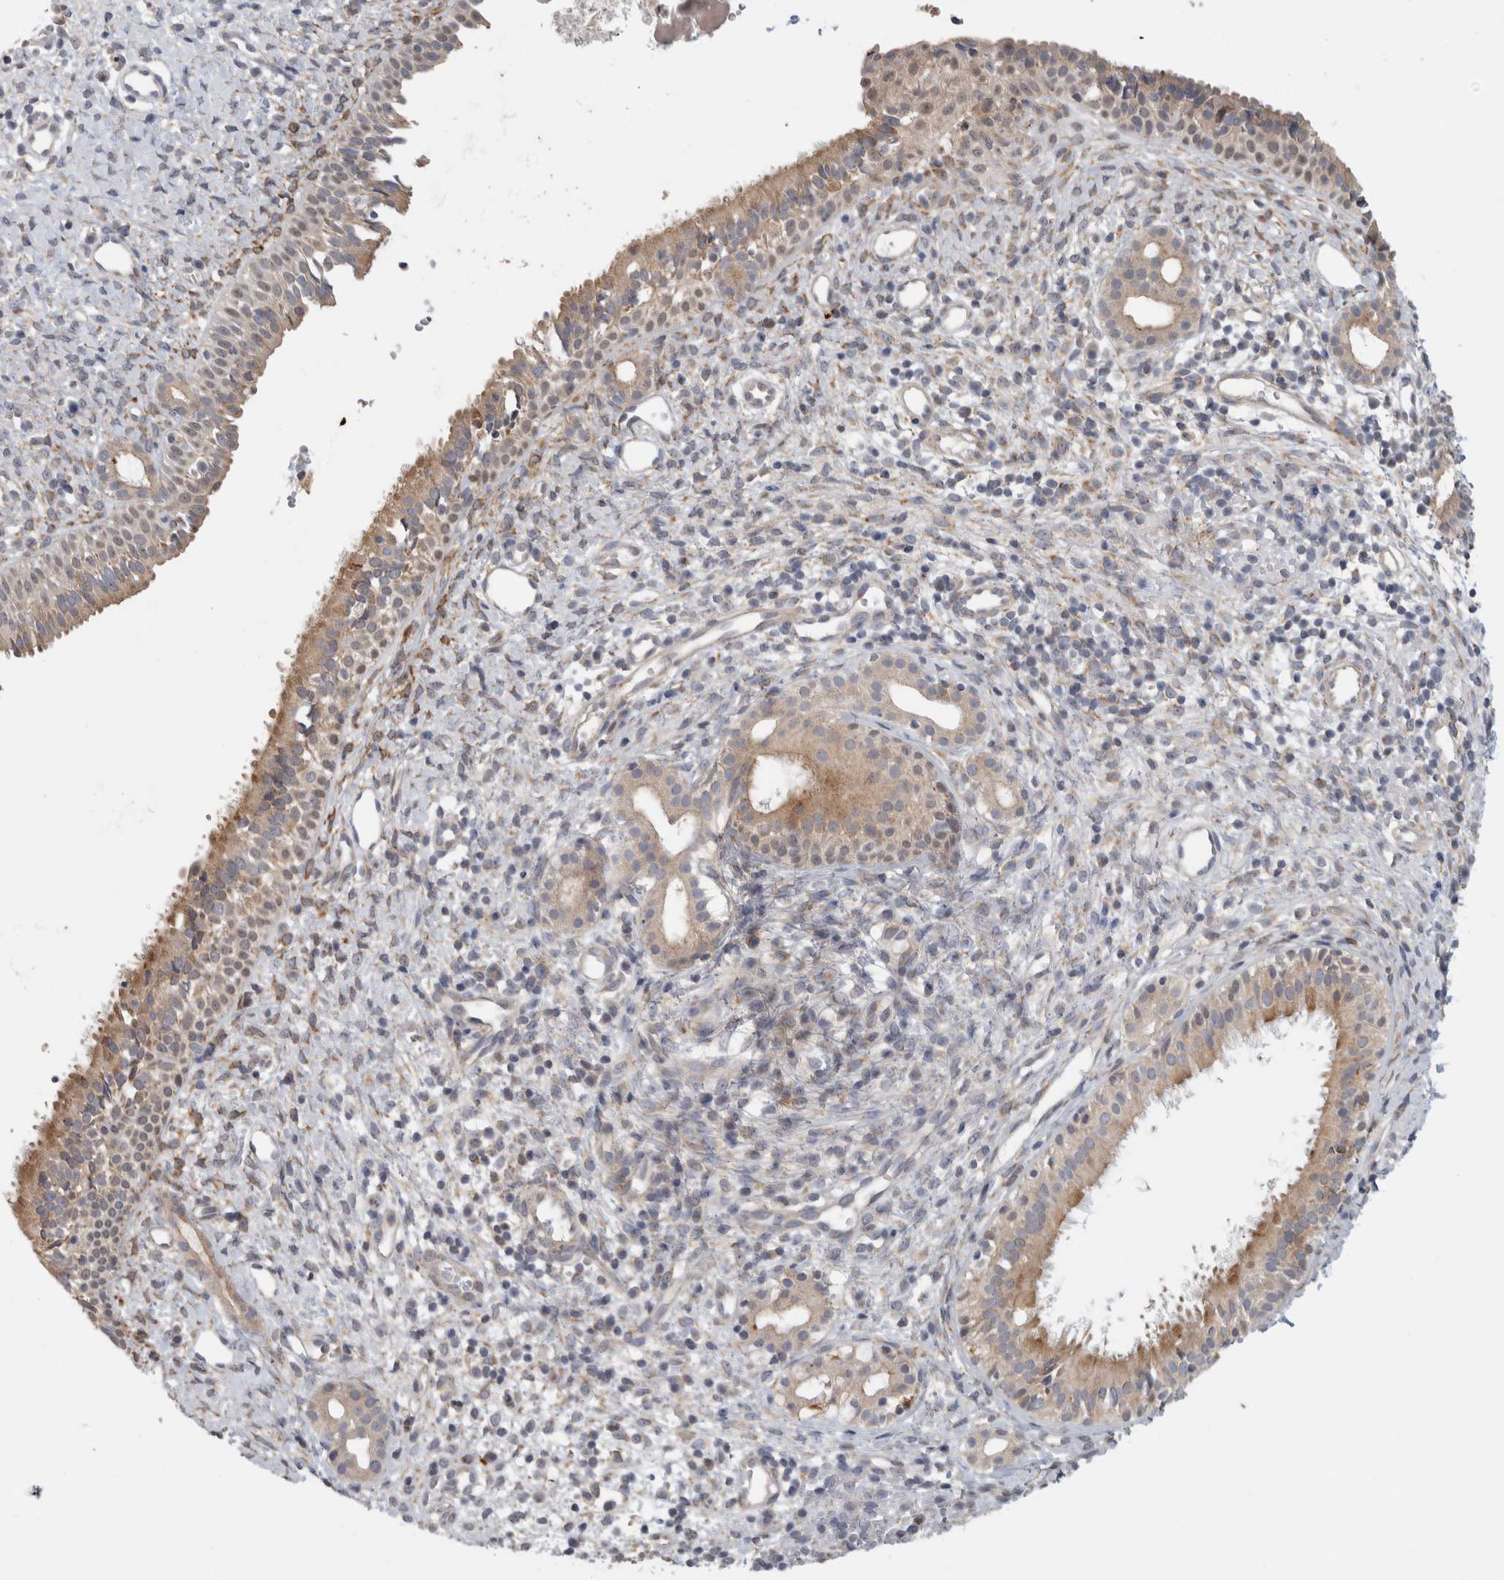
{"staining": {"intensity": "moderate", "quantity": ">75%", "location": "cytoplasmic/membranous"}, "tissue": "nasopharynx", "cell_type": "Respiratory epithelial cells", "image_type": "normal", "snomed": [{"axis": "morphology", "description": "Normal tissue, NOS"}, {"axis": "topography", "description": "Nasopharynx"}], "caption": "Immunohistochemical staining of benign human nasopharynx reveals >75% levels of moderate cytoplasmic/membranous protein expression in about >75% of respiratory epithelial cells. The staining was performed using DAB (3,3'-diaminobenzidine) to visualize the protein expression in brown, while the nuclei were stained in blue with hematoxylin (Magnification: 20x).", "gene": "RAB18", "patient": {"sex": "male", "age": 22}}